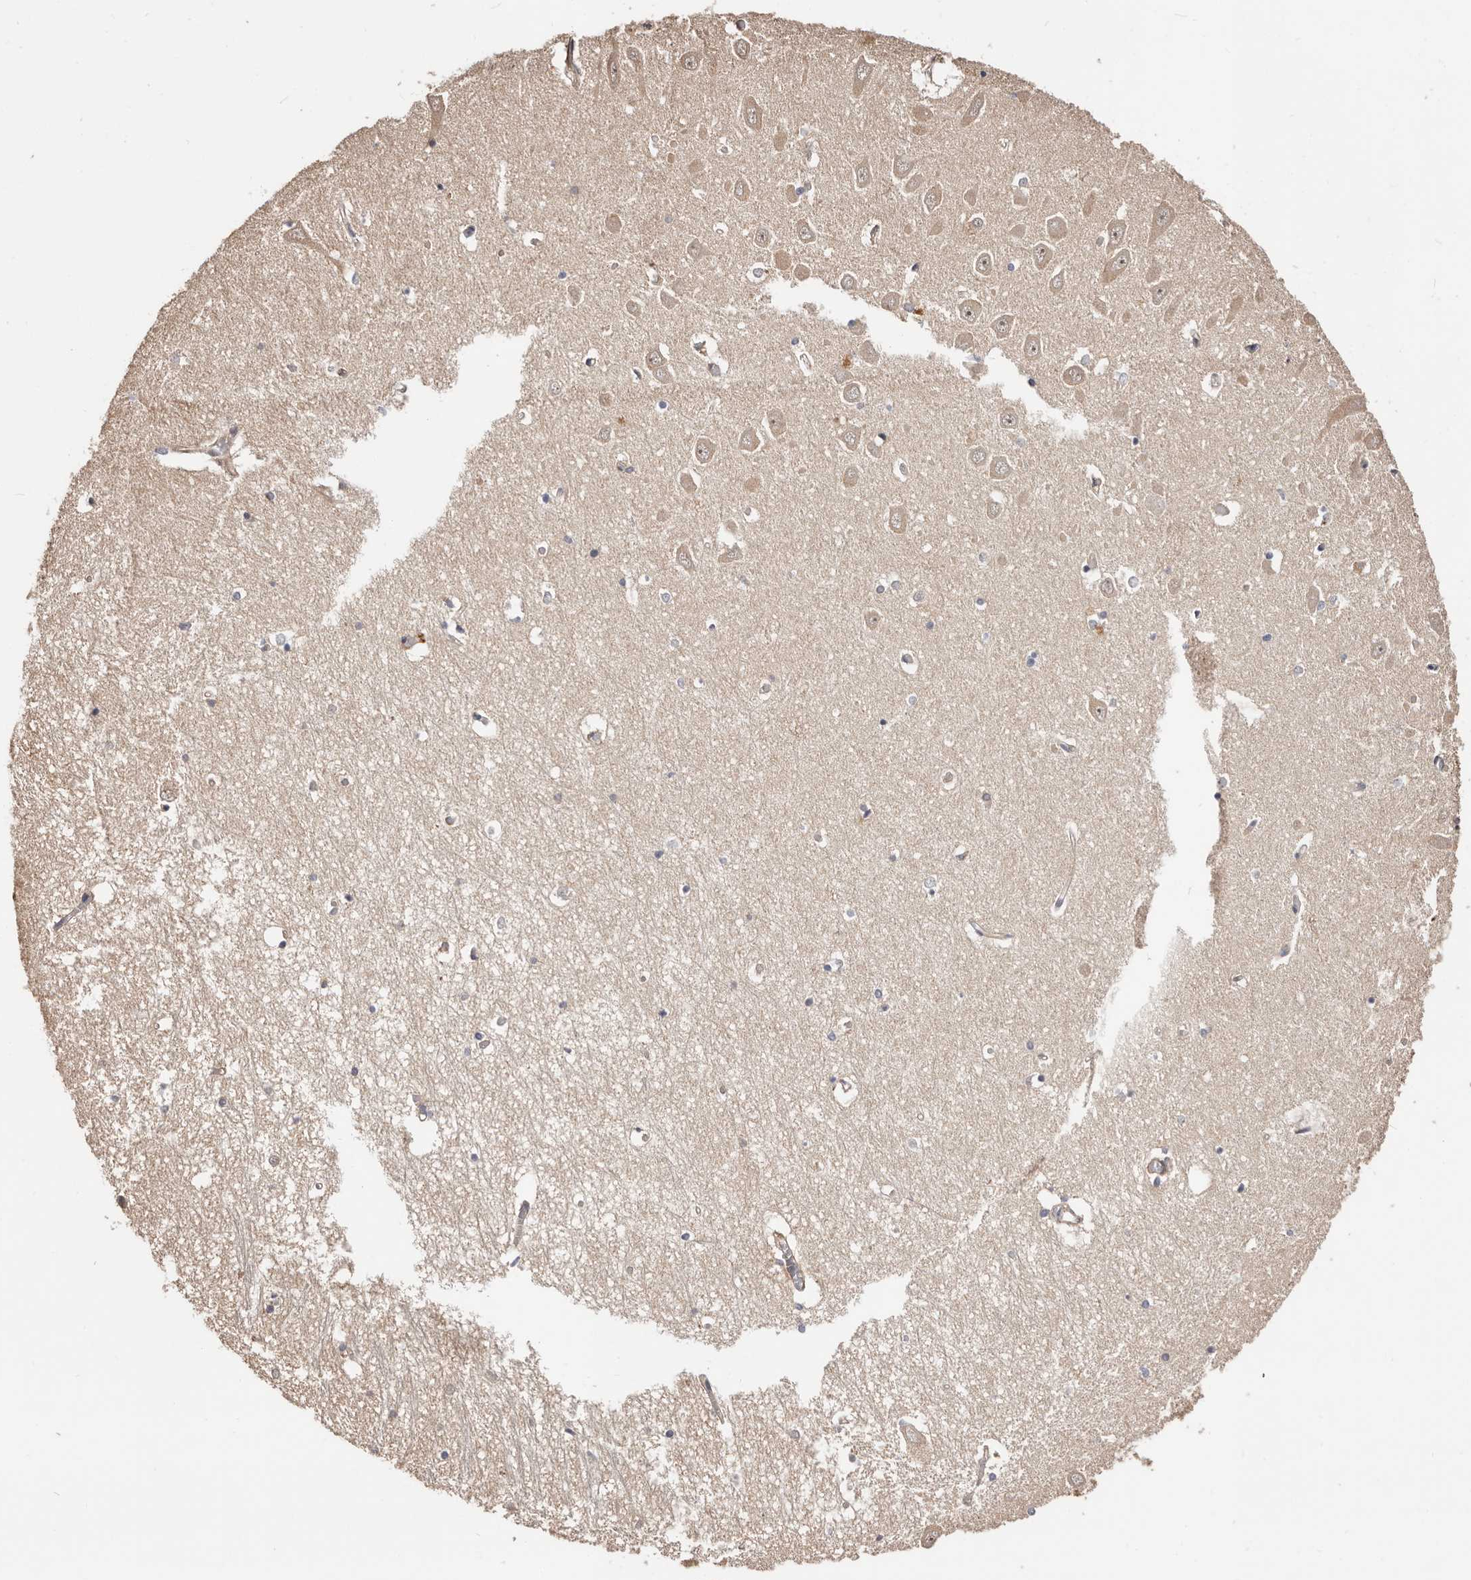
{"staining": {"intensity": "negative", "quantity": "none", "location": "none"}, "tissue": "hippocampus", "cell_type": "Glial cells", "image_type": "normal", "snomed": [{"axis": "morphology", "description": "Normal tissue, NOS"}, {"axis": "topography", "description": "Hippocampus"}], "caption": "High magnification brightfield microscopy of normal hippocampus stained with DAB (brown) and counterstained with hematoxylin (blue): glial cells show no significant staining.", "gene": "TRIP13", "patient": {"sex": "male", "age": 70}}